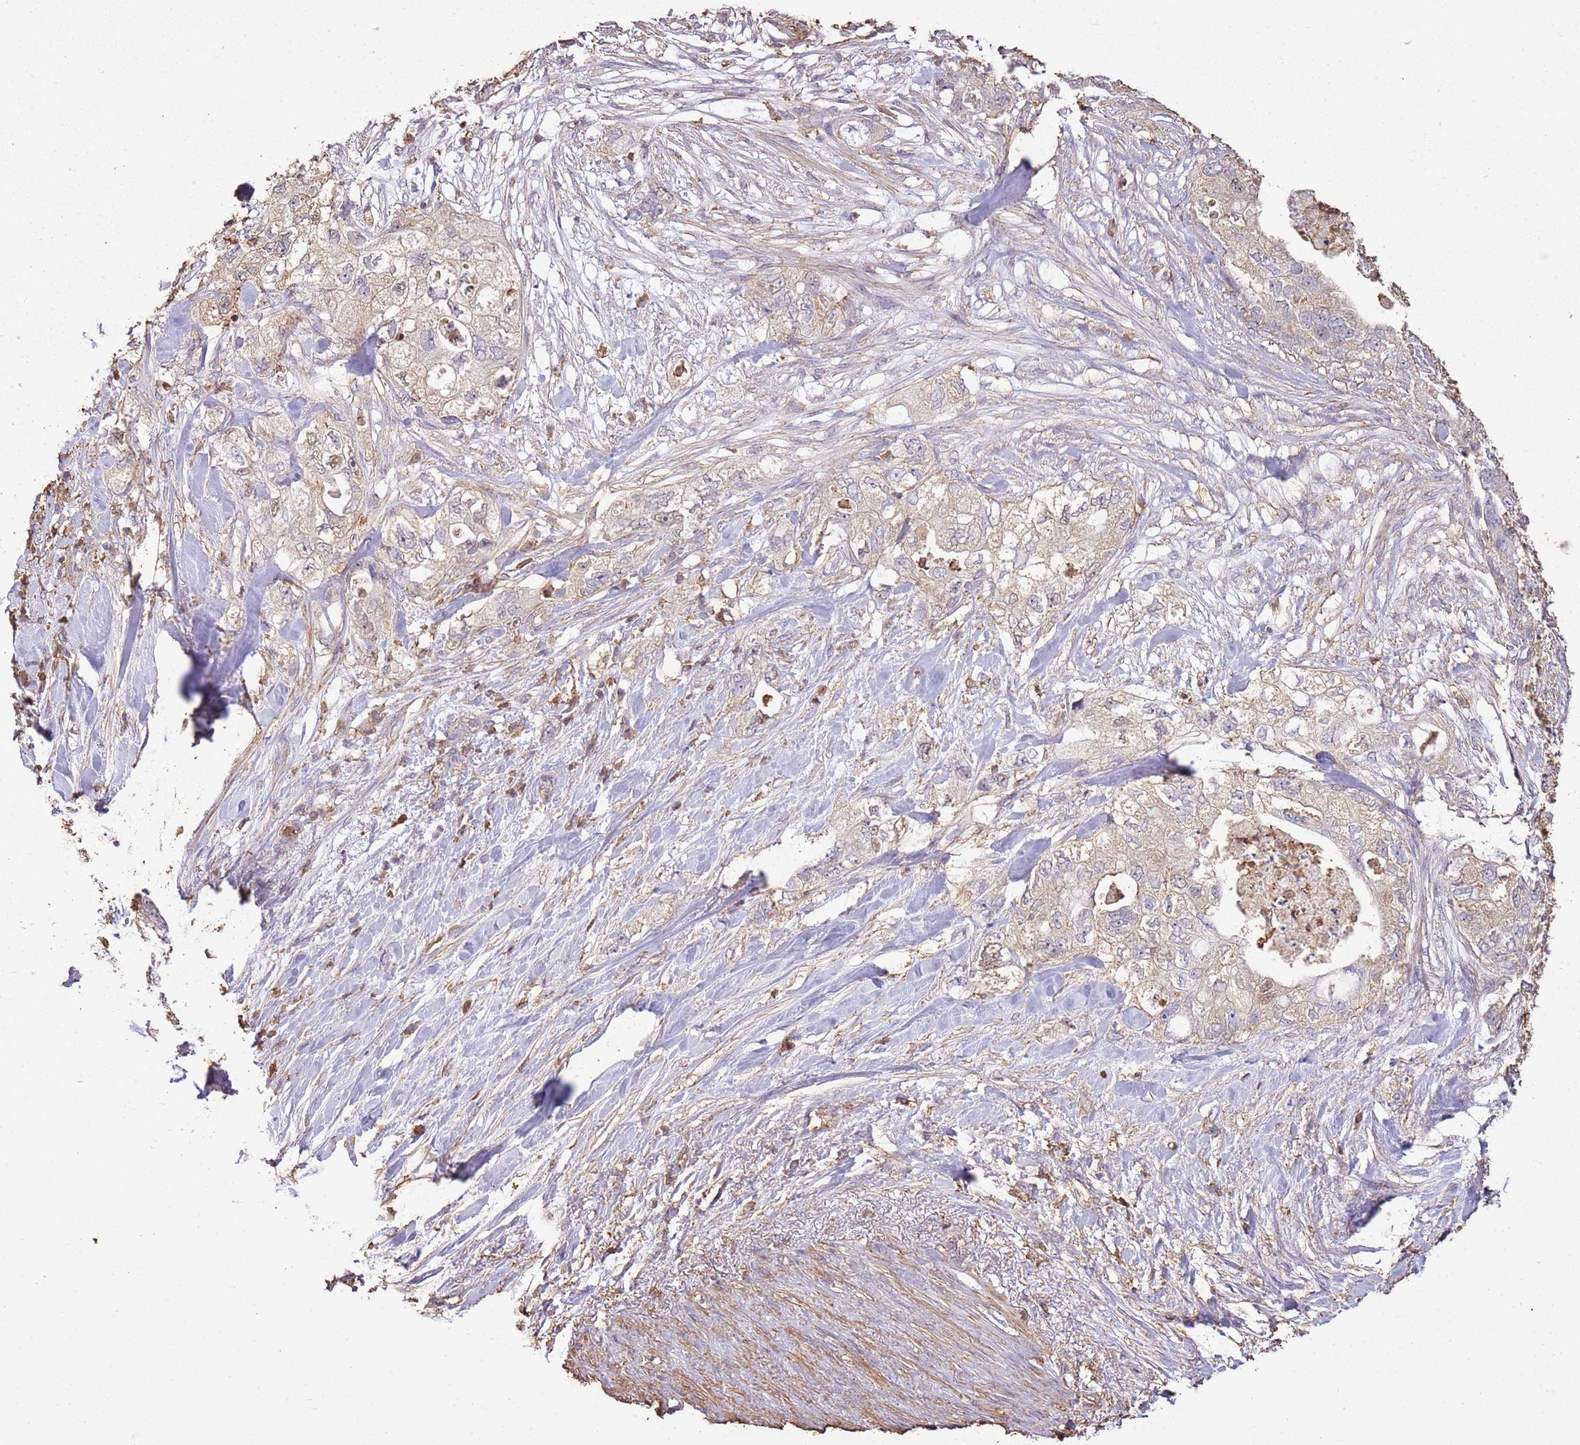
{"staining": {"intensity": "negative", "quantity": "none", "location": "none"}, "tissue": "pancreatic cancer", "cell_type": "Tumor cells", "image_type": "cancer", "snomed": [{"axis": "morphology", "description": "Adenocarcinoma, NOS"}, {"axis": "topography", "description": "Pancreas"}], "caption": "There is no significant positivity in tumor cells of pancreatic cancer (adenocarcinoma).", "gene": "ARL10", "patient": {"sex": "female", "age": 73}}